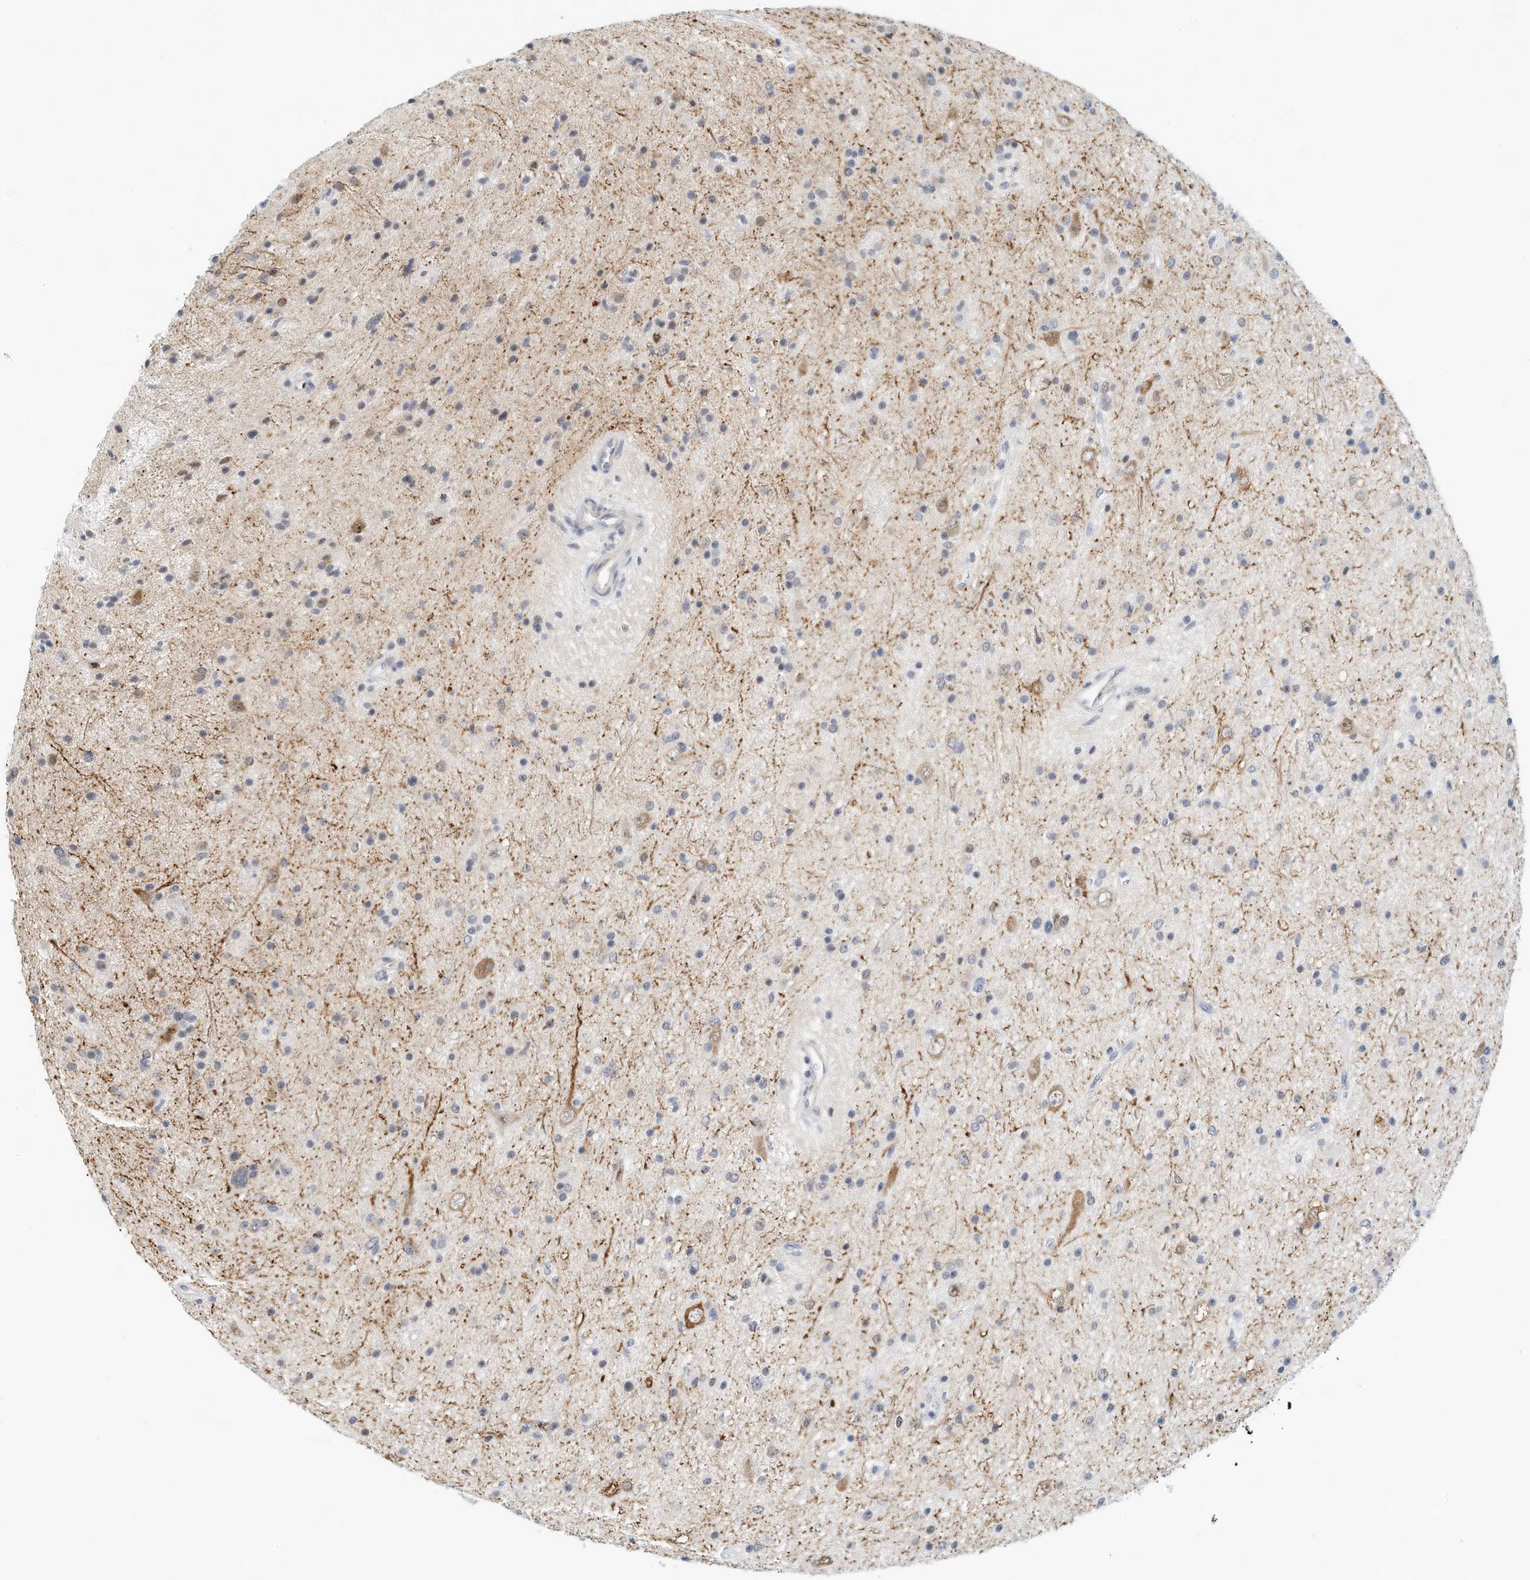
{"staining": {"intensity": "negative", "quantity": "none", "location": "none"}, "tissue": "glioma", "cell_type": "Tumor cells", "image_type": "cancer", "snomed": [{"axis": "morphology", "description": "Glioma, malignant, Low grade"}, {"axis": "topography", "description": "Cerebral cortex"}], "caption": "A micrograph of low-grade glioma (malignant) stained for a protein exhibits no brown staining in tumor cells.", "gene": "ARHGAP28", "patient": {"sex": "female", "age": 39}}